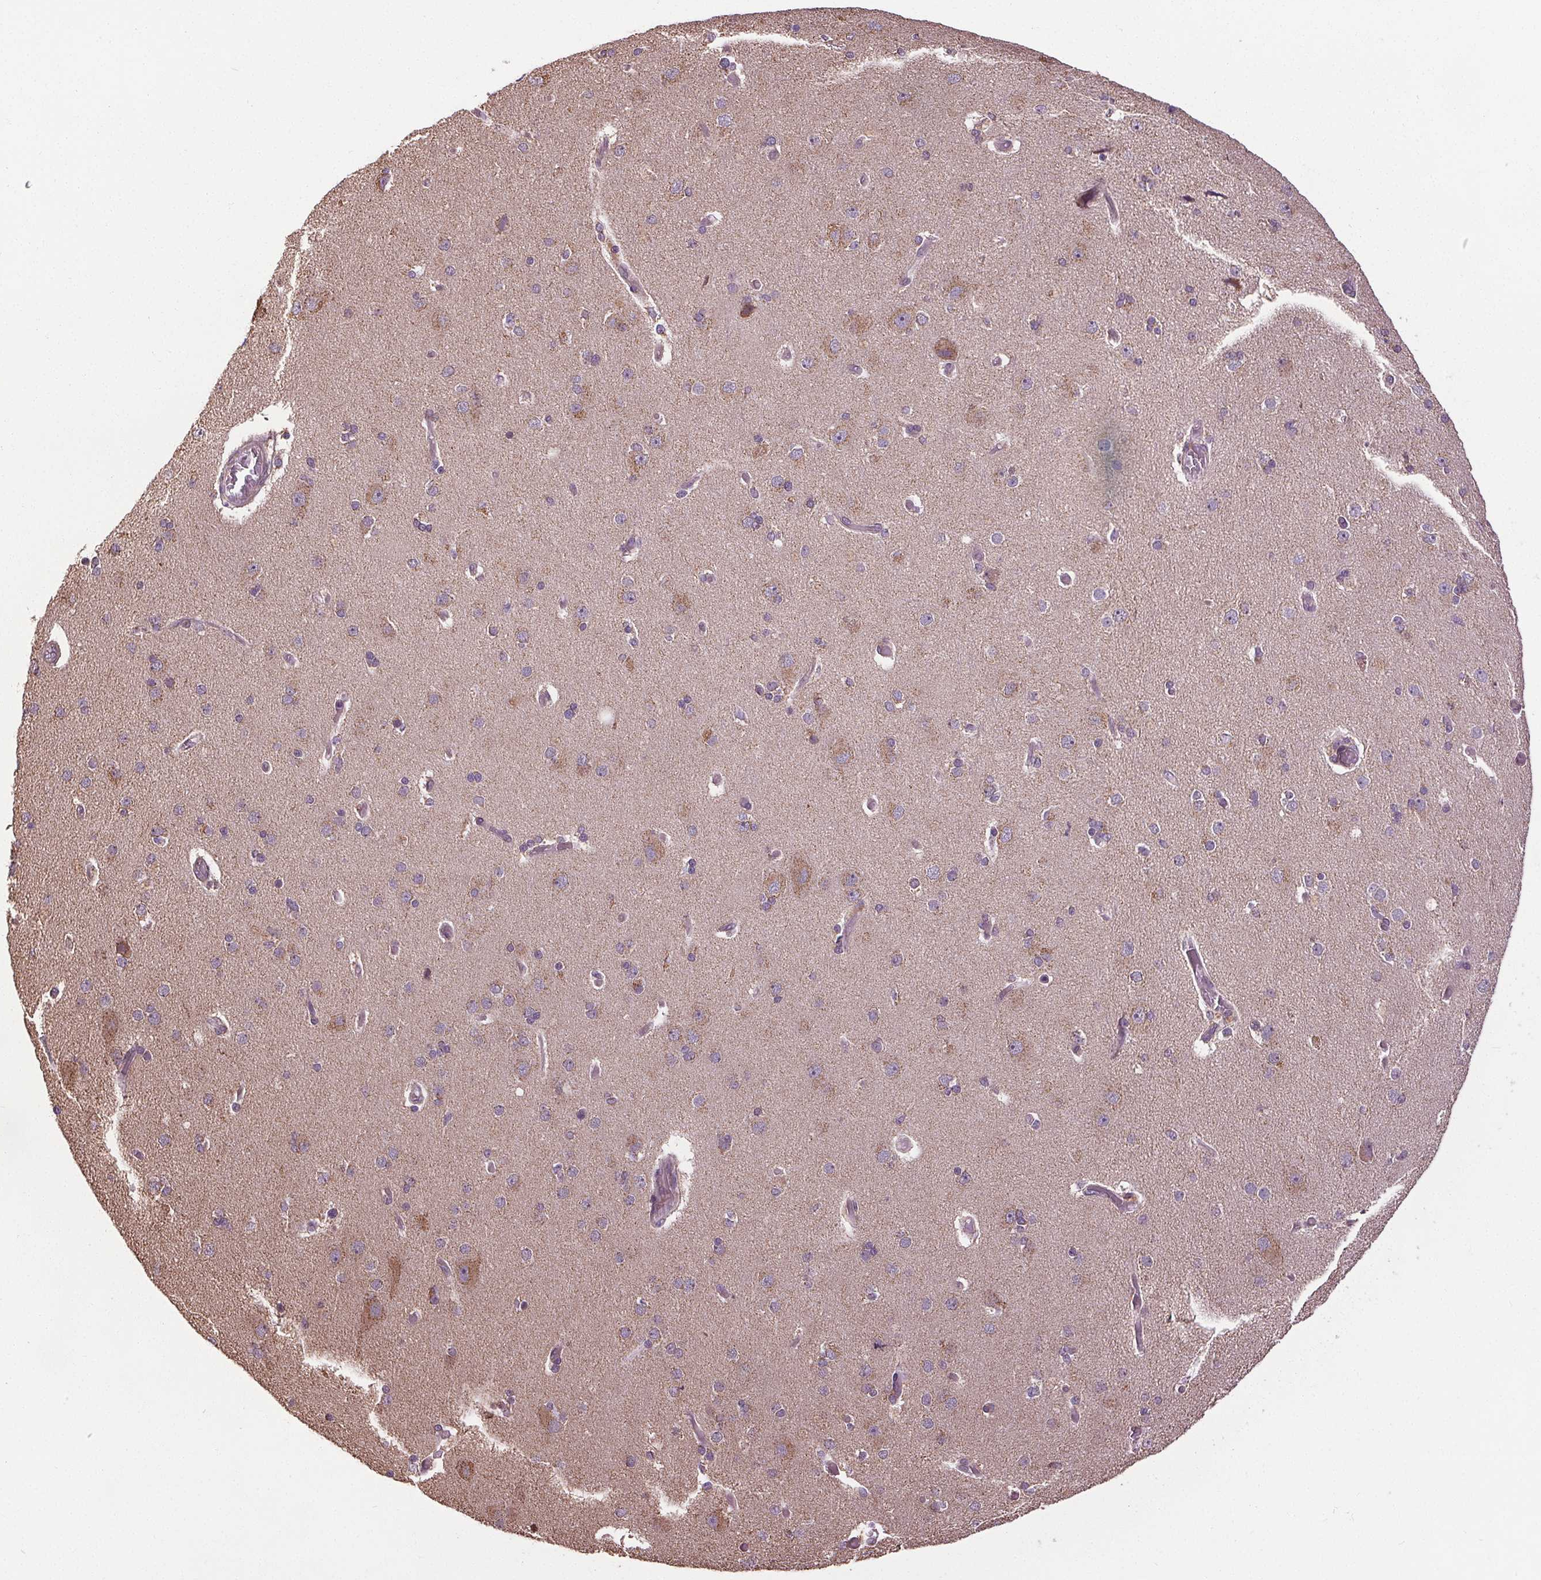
{"staining": {"intensity": "negative", "quantity": "none", "location": "none"}, "tissue": "cerebral cortex", "cell_type": "Endothelial cells", "image_type": "normal", "snomed": [{"axis": "morphology", "description": "Normal tissue, NOS"}, {"axis": "morphology", "description": "Glioma, malignant, High grade"}, {"axis": "topography", "description": "Cerebral cortex"}], "caption": "There is no significant staining in endothelial cells of cerebral cortex.", "gene": "ZNF548", "patient": {"sex": "male", "age": 71}}